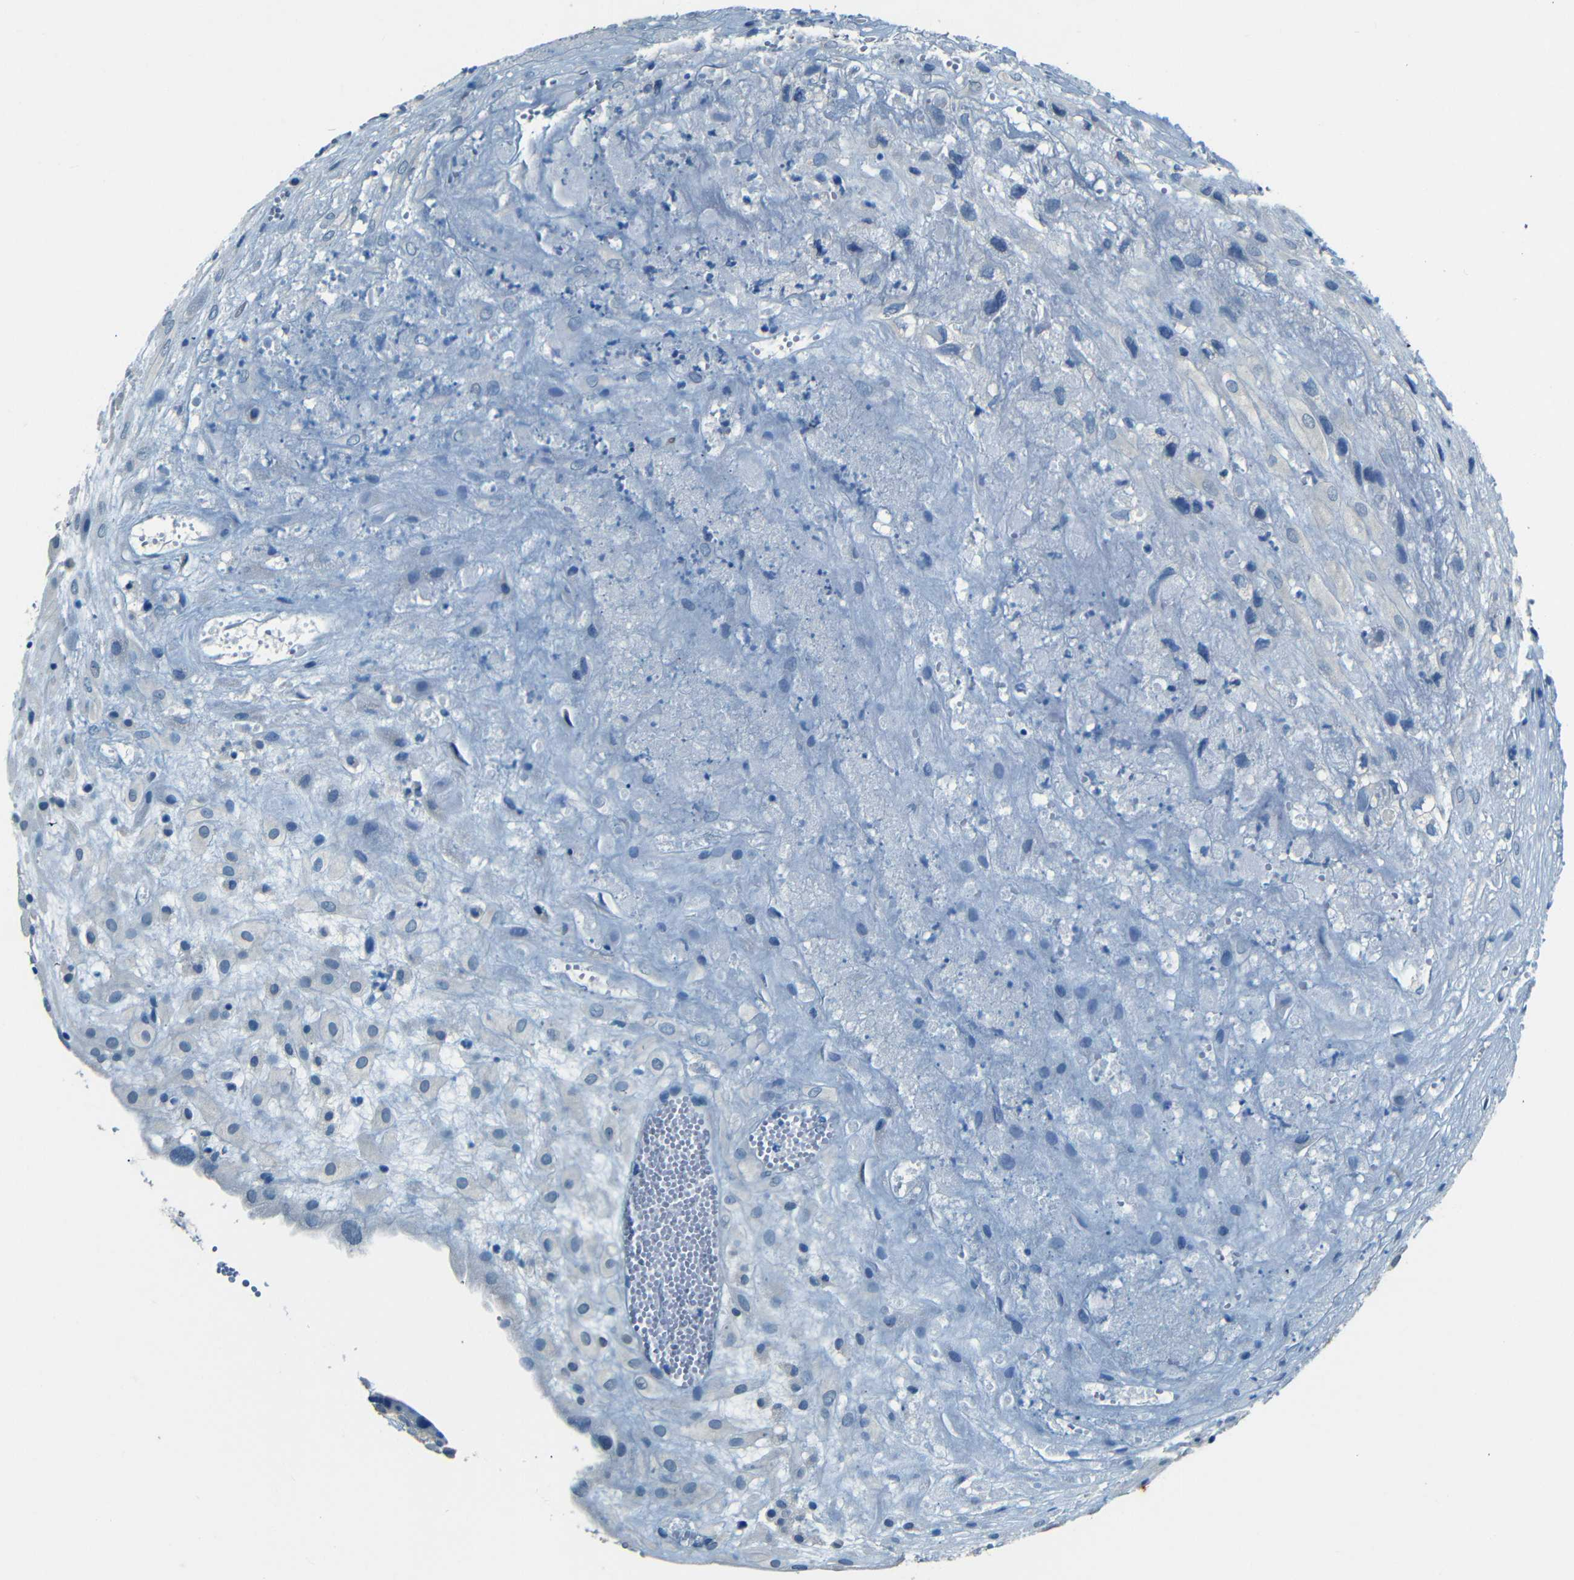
{"staining": {"intensity": "negative", "quantity": "none", "location": "none"}, "tissue": "placenta", "cell_type": "Decidual cells", "image_type": "normal", "snomed": [{"axis": "morphology", "description": "Normal tissue, NOS"}, {"axis": "topography", "description": "Placenta"}], "caption": "Immunohistochemical staining of unremarkable human placenta exhibits no significant expression in decidual cells. Nuclei are stained in blue.", "gene": "ZMAT1", "patient": {"sex": "female", "age": 18}}